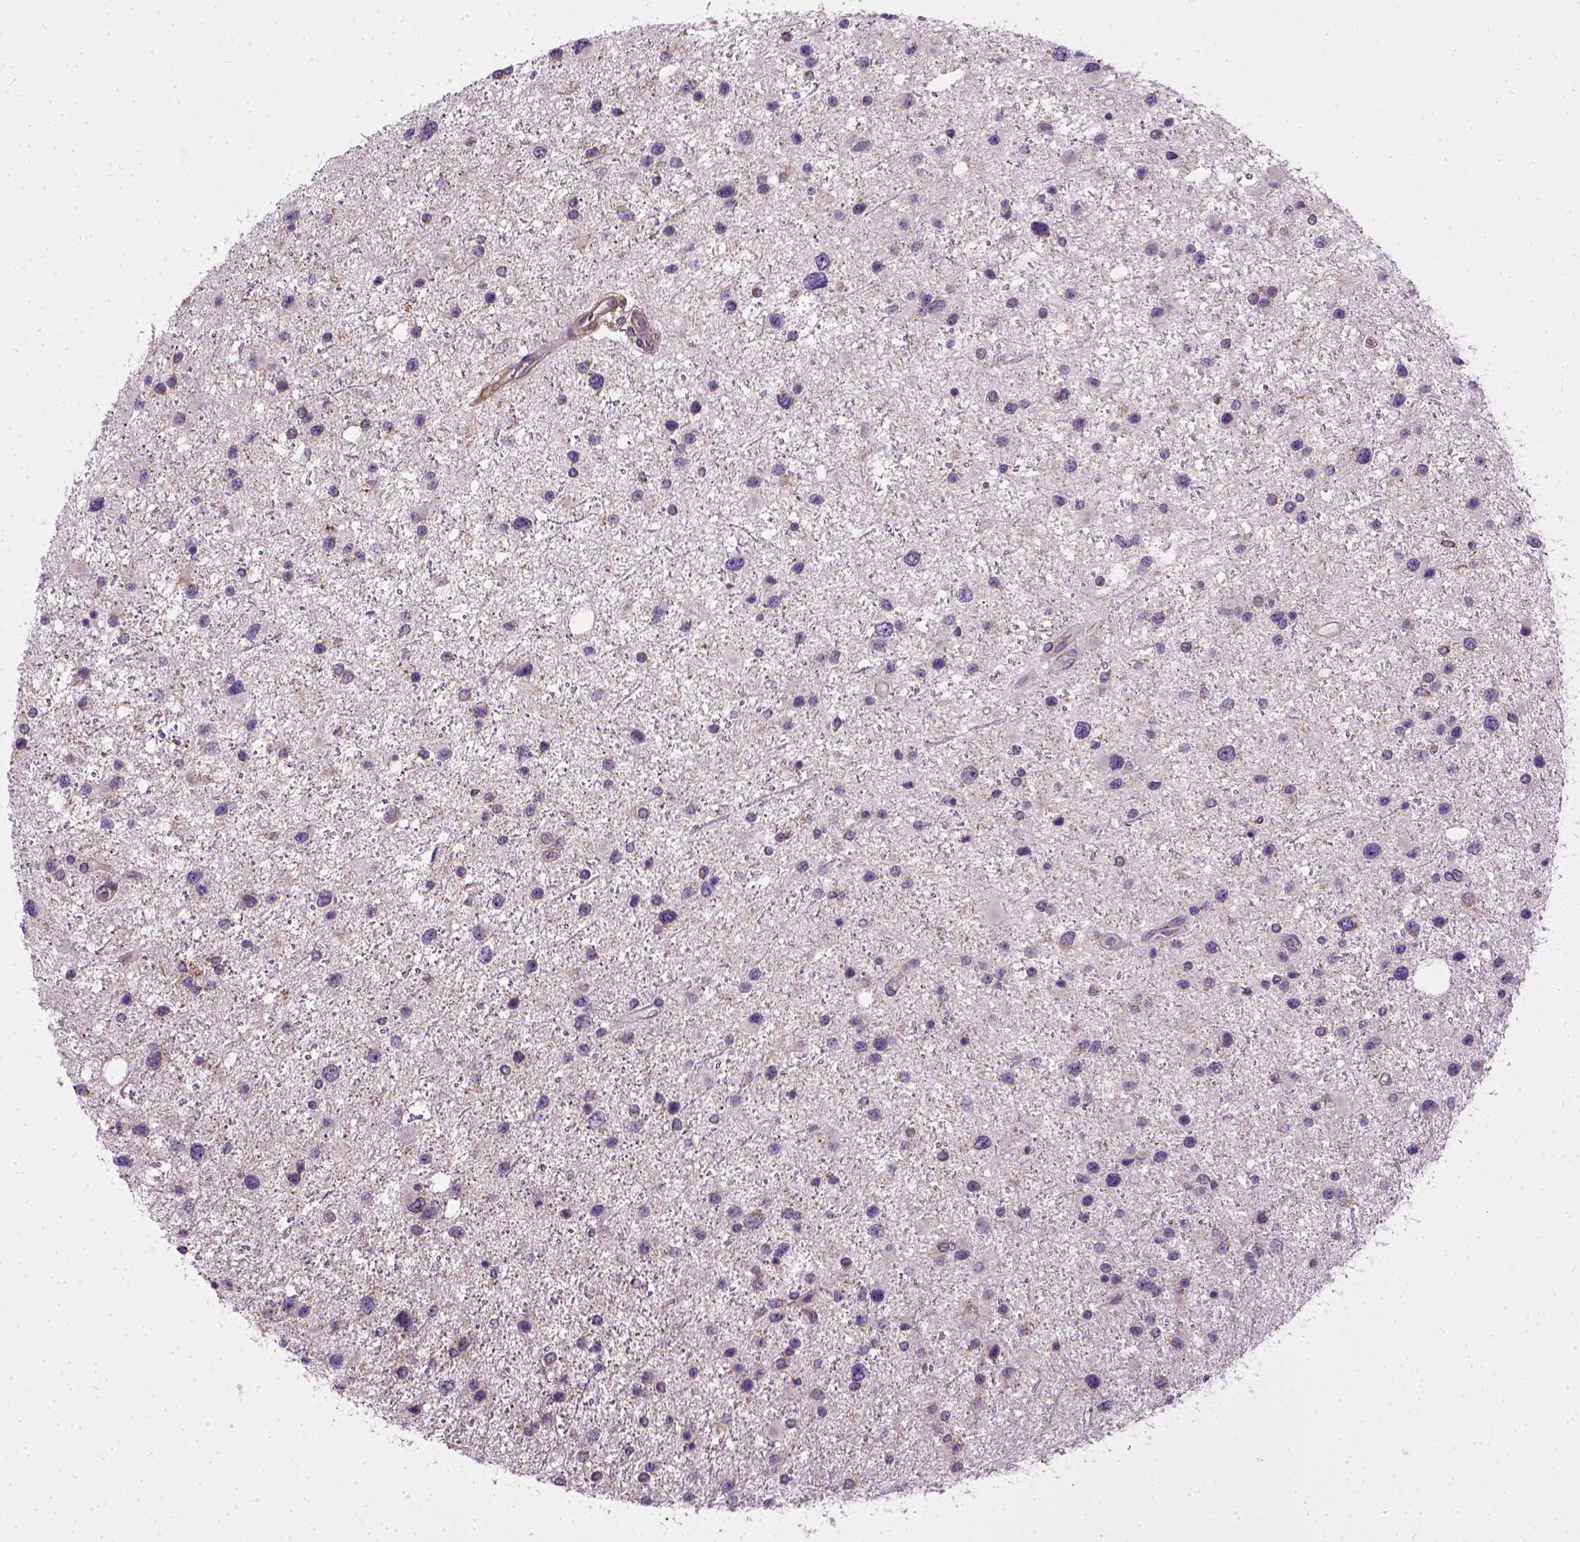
{"staining": {"intensity": "weak", "quantity": "25%-75%", "location": "cytoplasmic/membranous"}, "tissue": "glioma", "cell_type": "Tumor cells", "image_type": "cancer", "snomed": [{"axis": "morphology", "description": "Glioma, malignant, Low grade"}, {"axis": "topography", "description": "Brain"}], "caption": "Immunohistochemical staining of human malignant glioma (low-grade) reveals low levels of weak cytoplasmic/membranous protein positivity in about 25%-75% of tumor cells. Immunohistochemistry (ihc) stains the protein in brown and the nuclei are stained blue.", "gene": "ENG", "patient": {"sex": "female", "age": 32}}